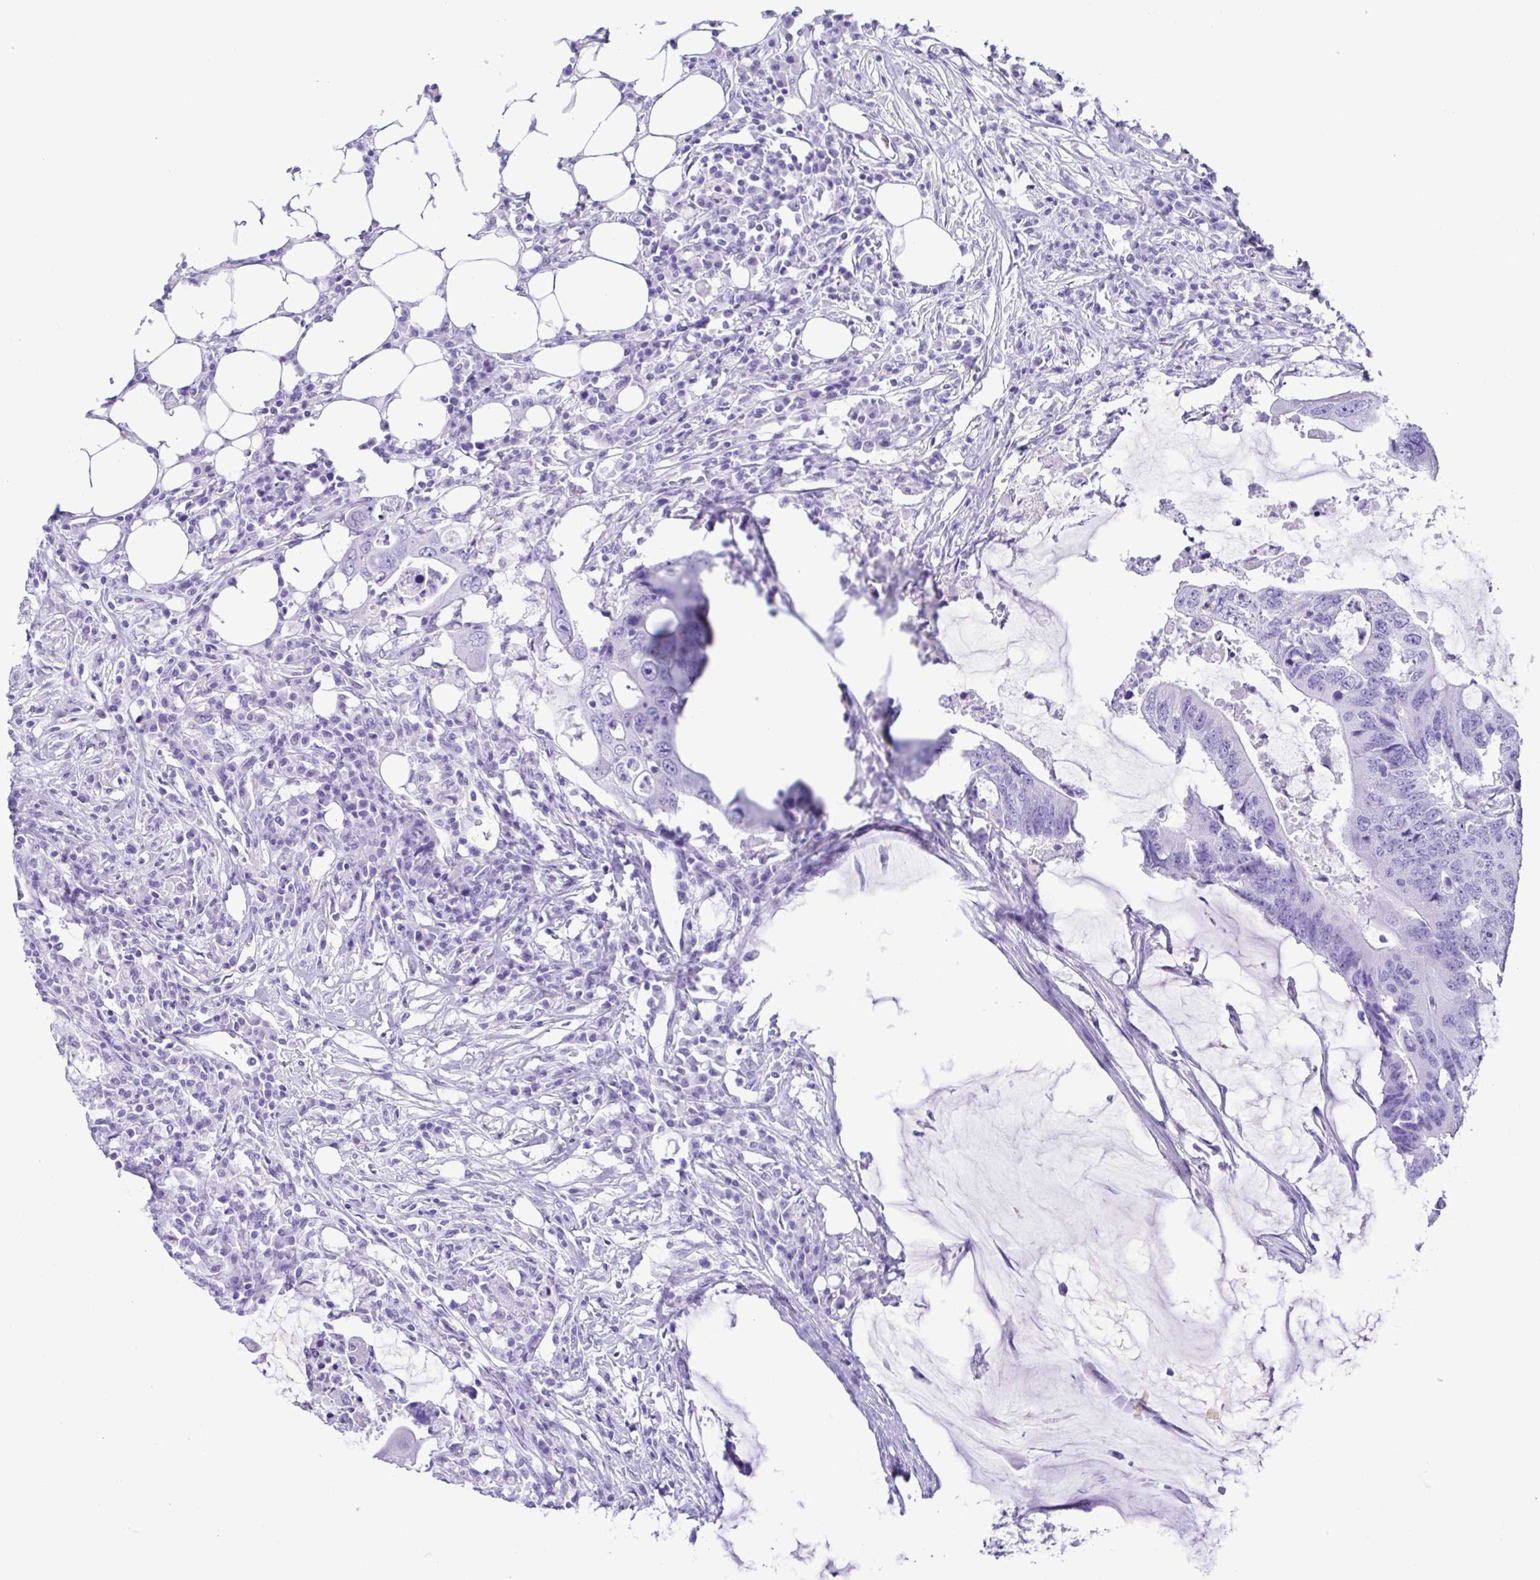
{"staining": {"intensity": "negative", "quantity": "none", "location": "none"}, "tissue": "colorectal cancer", "cell_type": "Tumor cells", "image_type": "cancer", "snomed": [{"axis": "morphology", "description": "Adenocarcinoma, NOS"}, {"axis": "topography", "description": "Colon"}], "caption": "The immunohistochemistry photomicrograph has no significant expression in tumor cells of colorectal cancer tissue.", "gene": "OVGP1", "patient": {"sex": "male", "age": 71}}